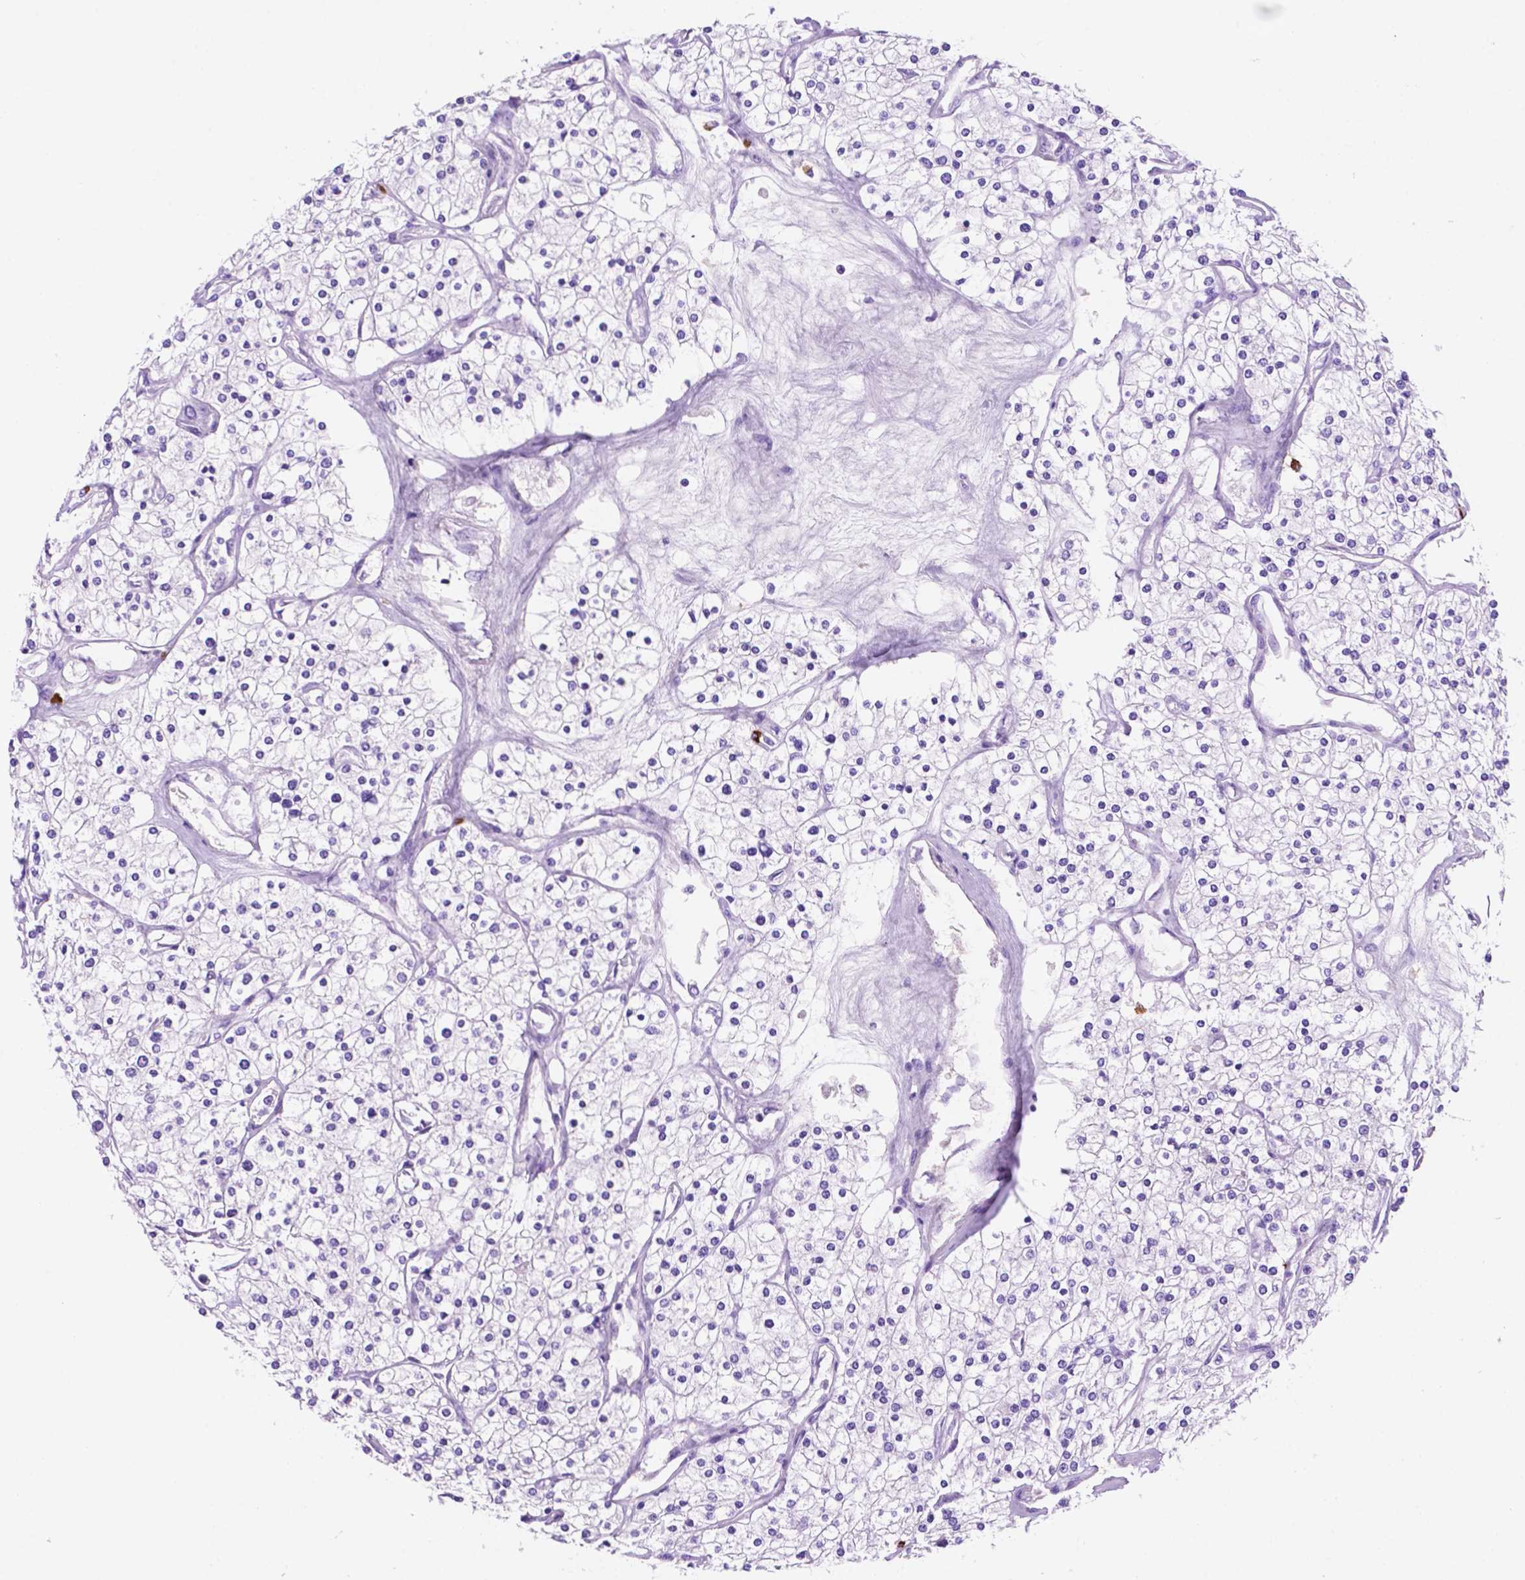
{"staining": {"intensity": "negative", "quantity": "none", "location": "none"}, "tissue": "renal cancer", "cell_type": "Tumor cells", "image_type": "cancer", "snomed": [{"axis": "morphology", "description": "Adenocarcinoma, NOS"}, {"axis": "topography", "description": "Kidney"}], "caption": "The micrograph demonstrates no significant expression in tumor cells of adenocarcinoma (renal).", "gene": "FOXB2", "patient": {"sex": "male", "age": 80}}